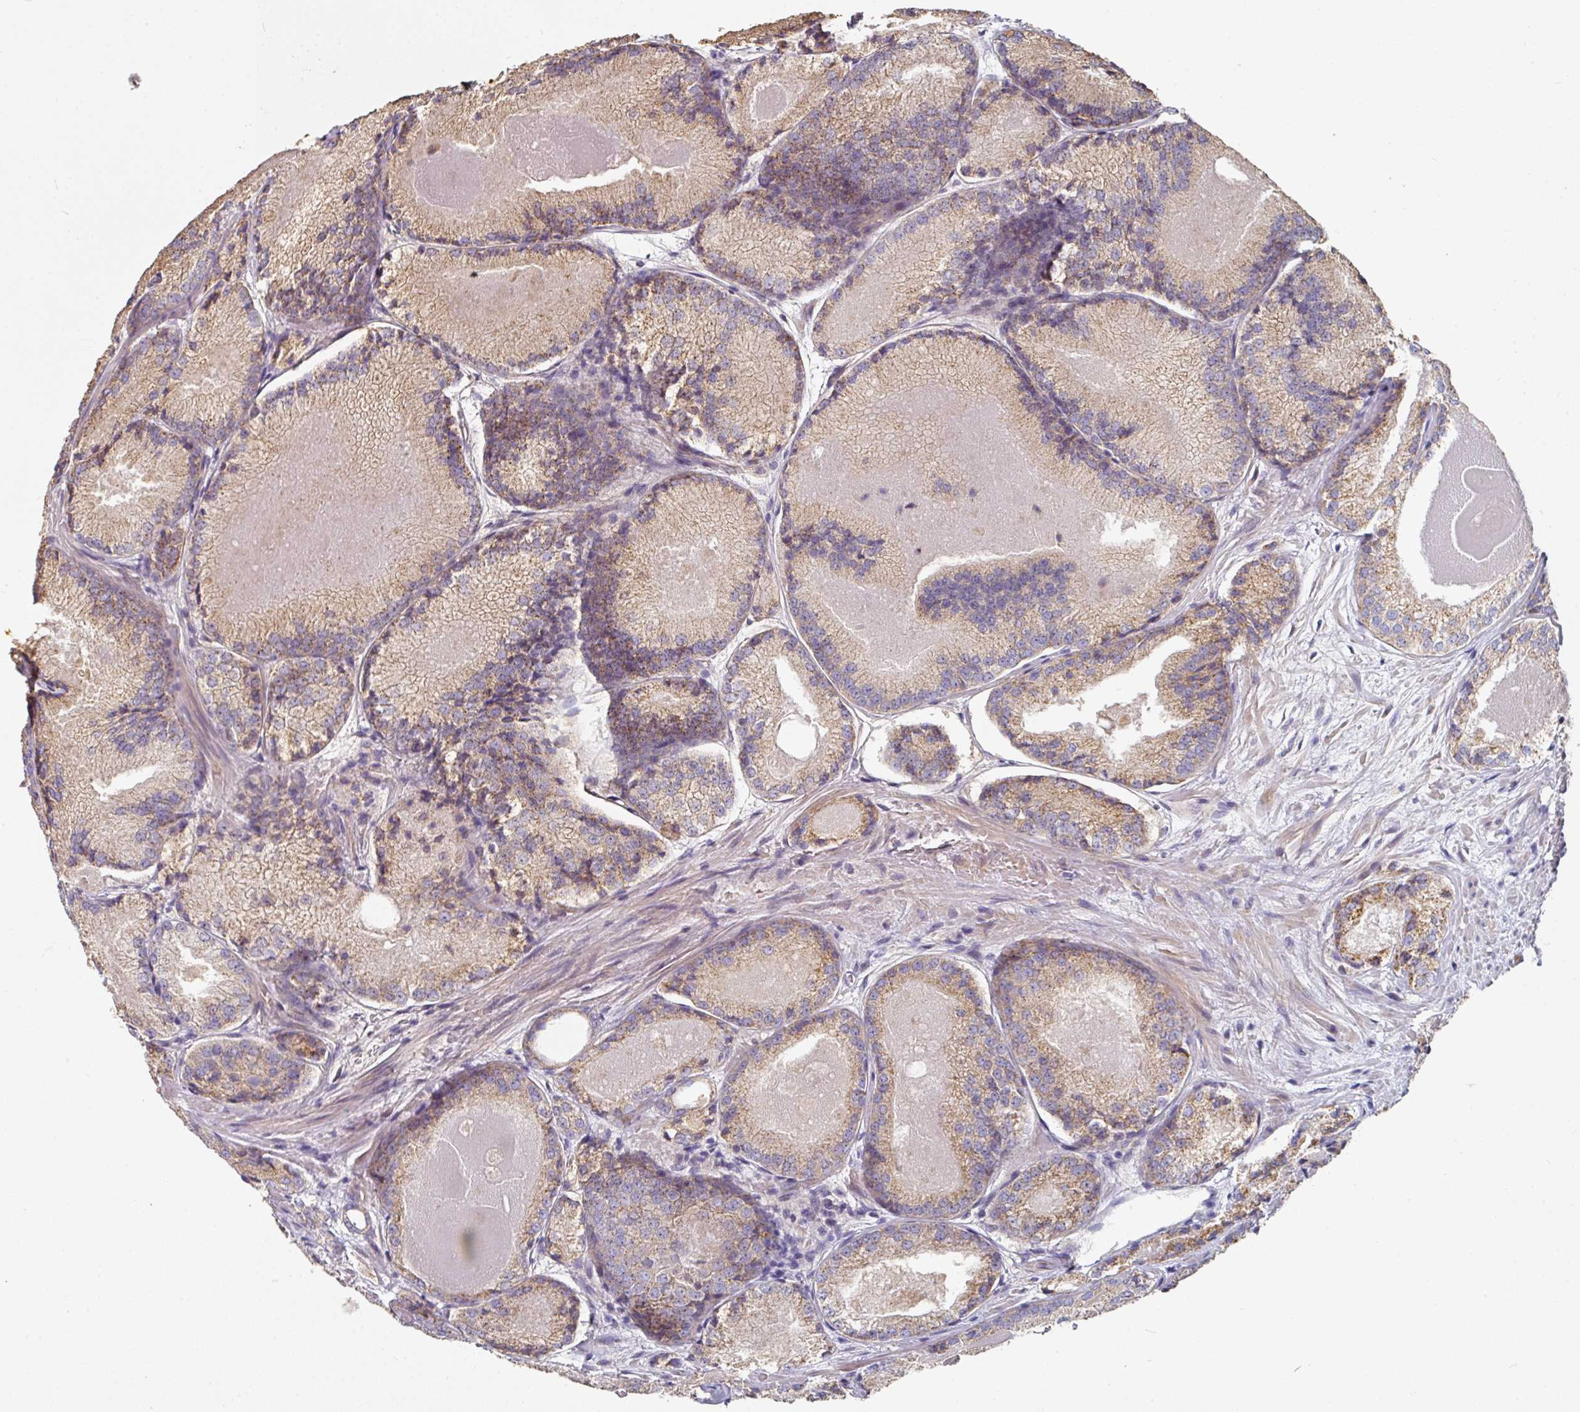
{"staining": {"intensity": "weak", "quantity": ">75%", "location": "cytoplasmic/membranous"}, "tissue": "prostate cancer", "cell_type": "Tumor cells", "image_type": "cancer", "snomed": [{"axis": "morphology", "description": "Adenocarcinoma, Low grade"}, {"axis": "topography", "description": "Prostate"}], "caption": "DAB immunohistochemical staining of prostate adenocarcinoma (low-grade) demonstrates weak cytoplasmic/membranous protein expression in about >75% of tumor cells.", "gene": "PYROXD2", "patient": {"sex": "male", "age": 68}}